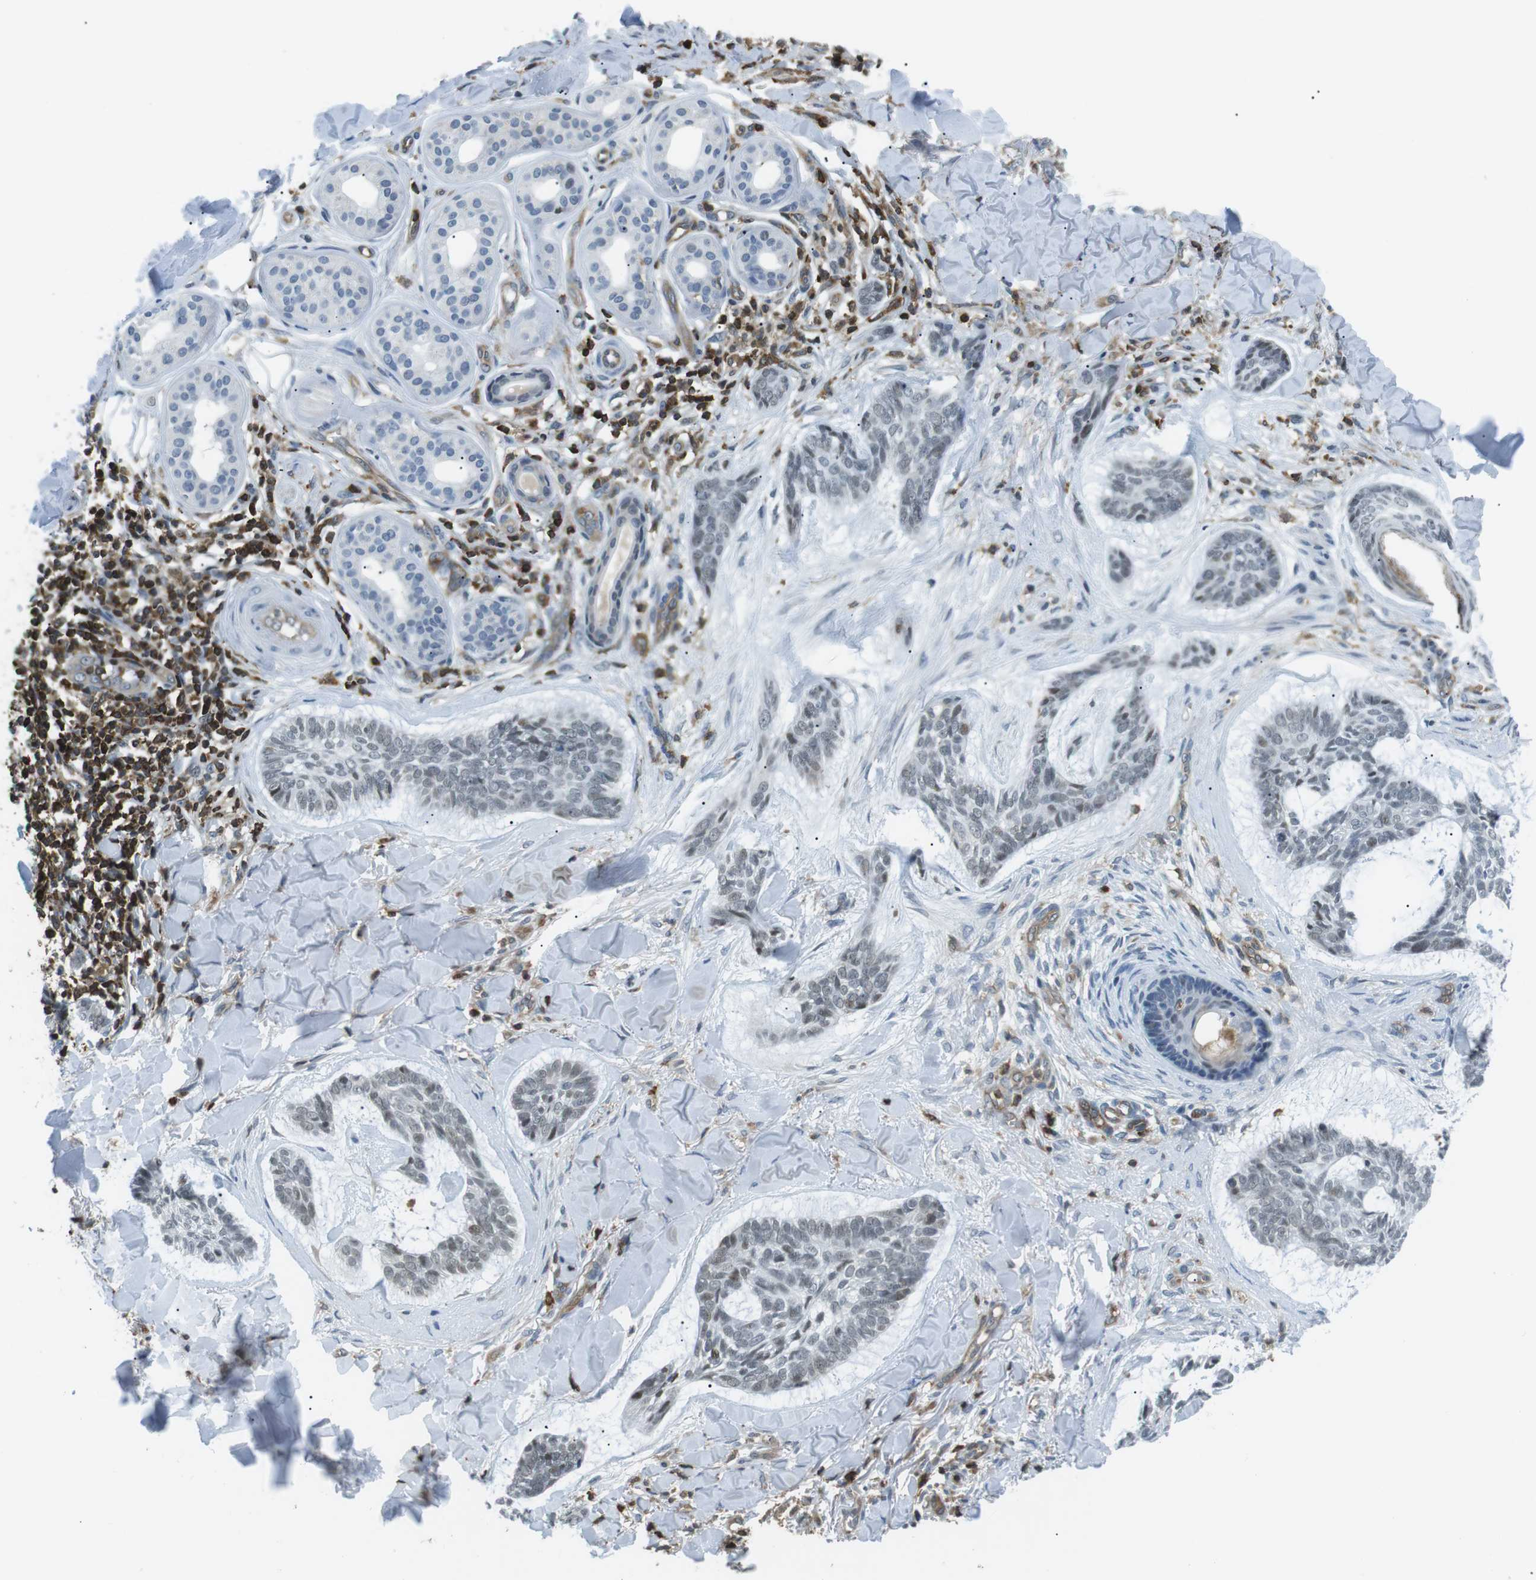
{"staining": {"intensity": "weak", "quantity": "<25%", "location": "nuclear"}, "tissue": "skin cancer", "cell_type": "Tumor cells", "image_type": "cancer", "snomed": [{"axis": "morphology", "description": "Basal cell carcinoma"}, {"axis": "topography", "description": "Skin"}], "caption": "There is no significant positivity in tumor cells of basal cell carcinoma (skin).", "gene": "STK10", "patient": {"sex": "male", "age": 43}}